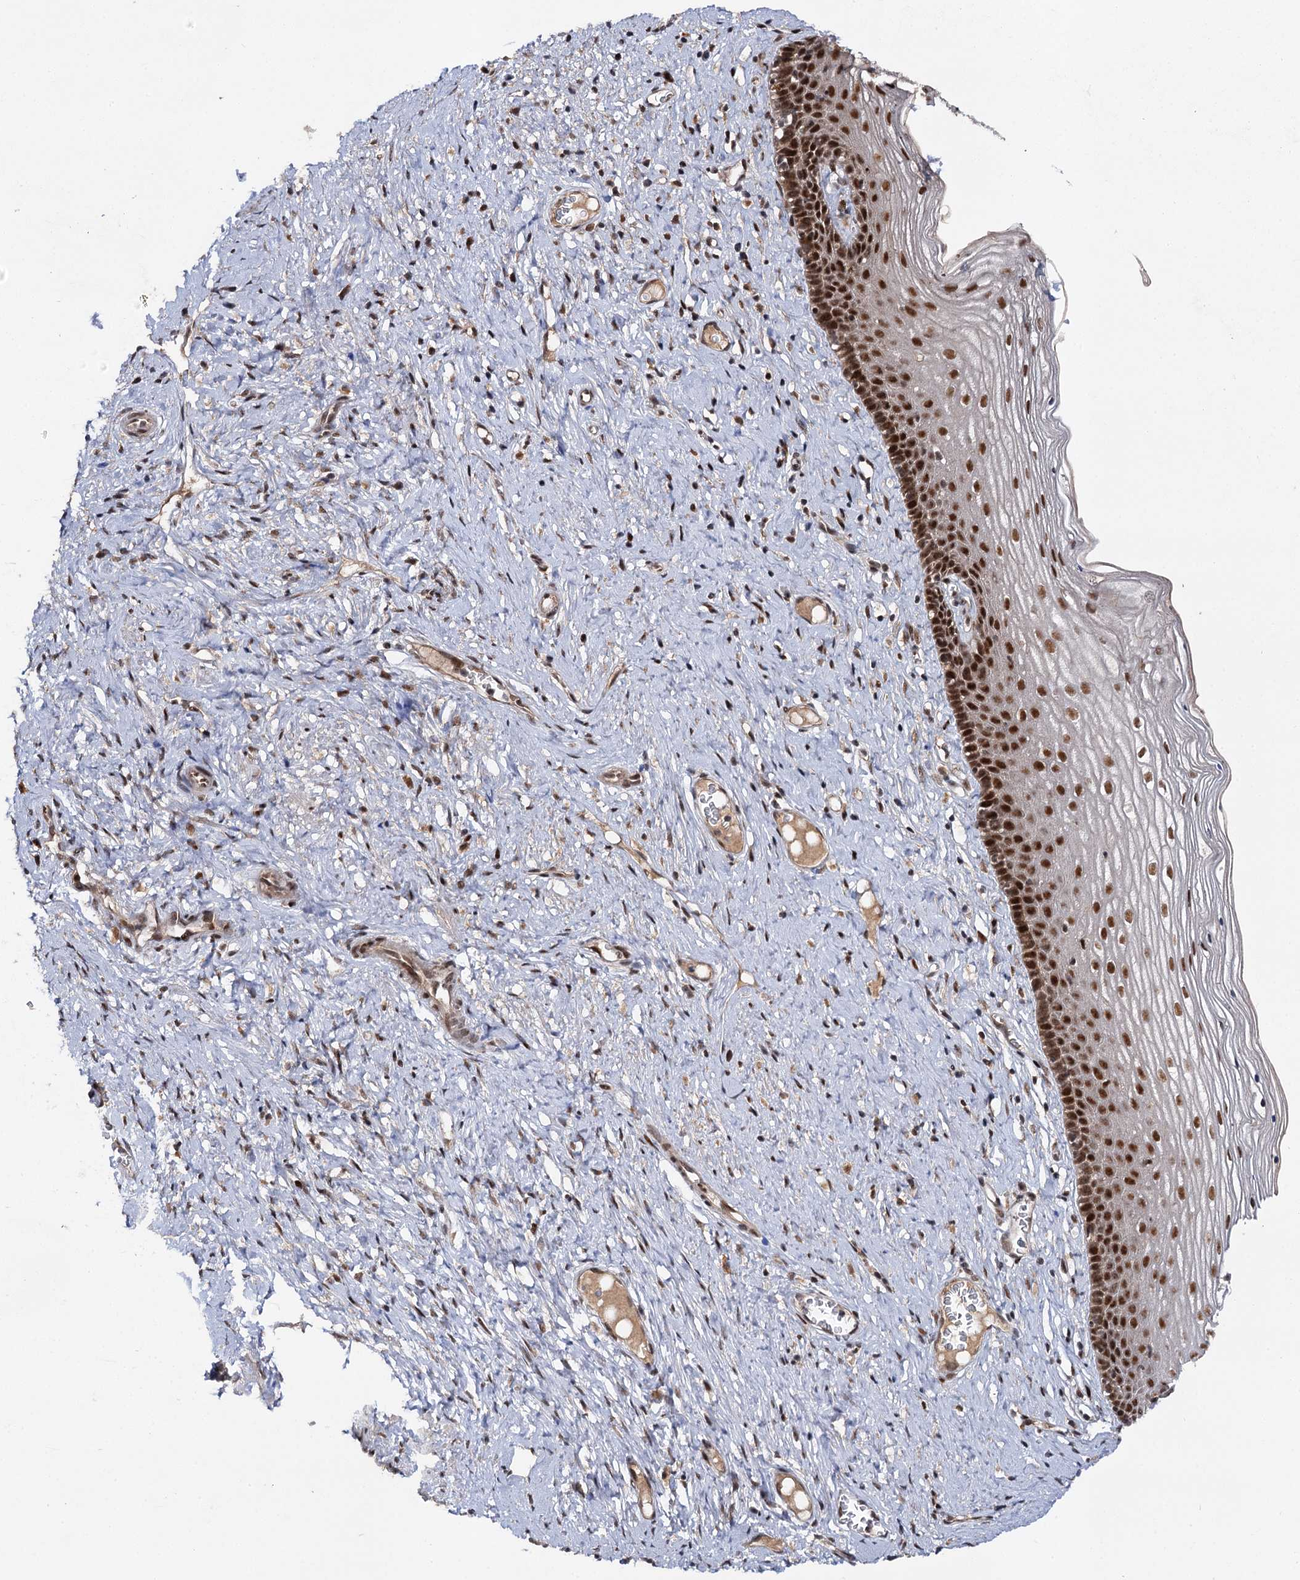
{"staining": {"intensity": "weak", "quantity": "25%-75%", "location": "nuclear"}, "tissue": "cervix", "cell_type": "Glandular cells", "image_type": "normal", "snomed": [{"axis": "morphology", "description": "Normal tissue, NOS"}, {"axis": "topography", "description": "Cervix"}], "caption": "An immunohistochemistry (IHC) micrograph of normal tissue is shown. Protein staining in brown labels weak nuclear positivity in cervix within glandular cells.", "gene": "BUD13", "patient": {"sex": "female", "age": 42}}